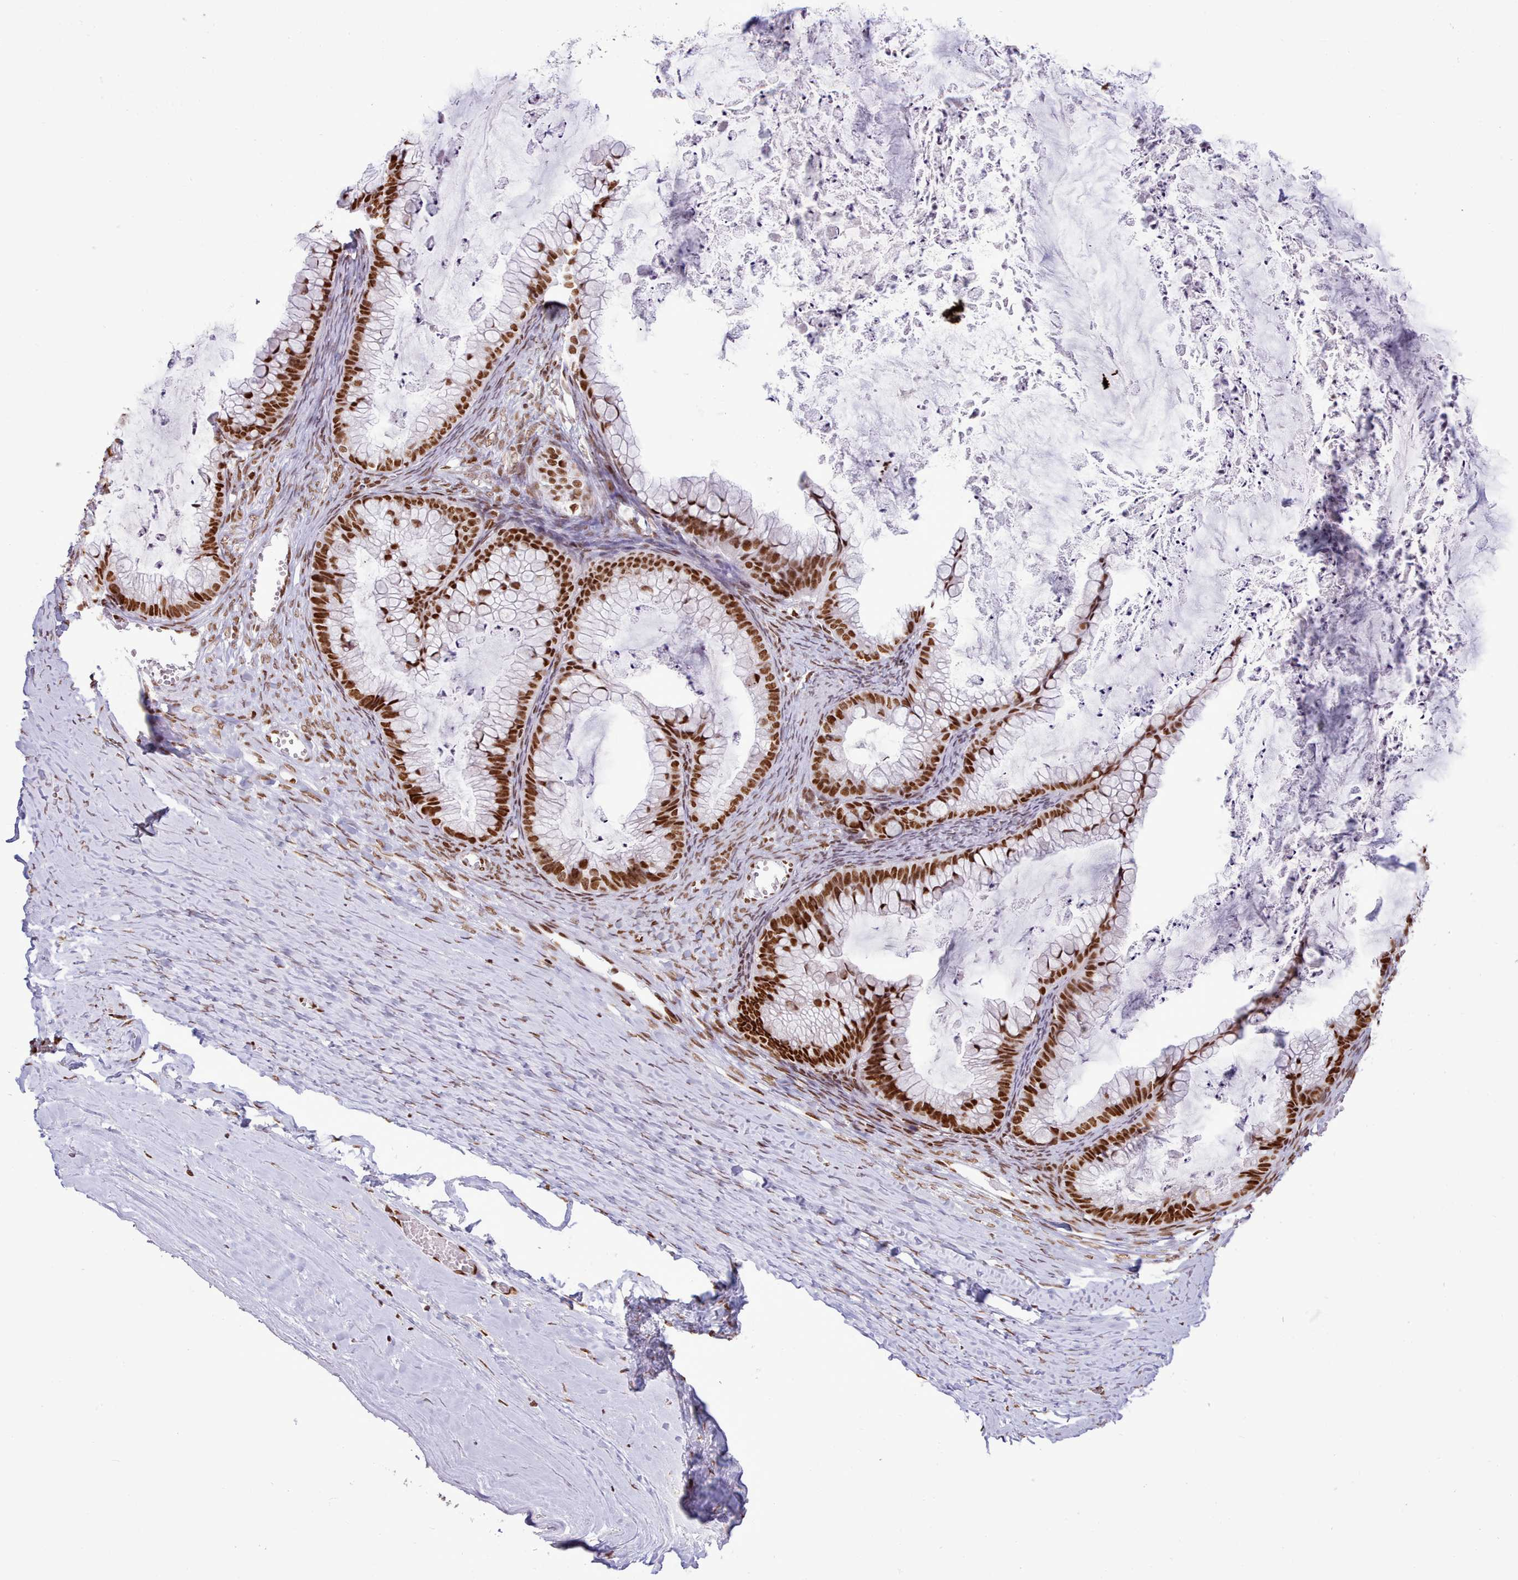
{"staining": {"intensity": "strong", "quantity": ">75%", "location": "nuclear"}, "tissue": "ovarian cancer", "cell_type": "Tumor cells", "image_type": "cancer", "snomed": [{"axis": "morphology", "description": "Cystadenocarcinoma, mucinous, NOS"}, {"axis": "topography", "description": "Ovary"}], "caption": "Ovarian cancer tissue shows strong nuclear expression in about >75% of tumor cells", "gene": "TAF15", "patient": {"sex": "female", "age": 35}}